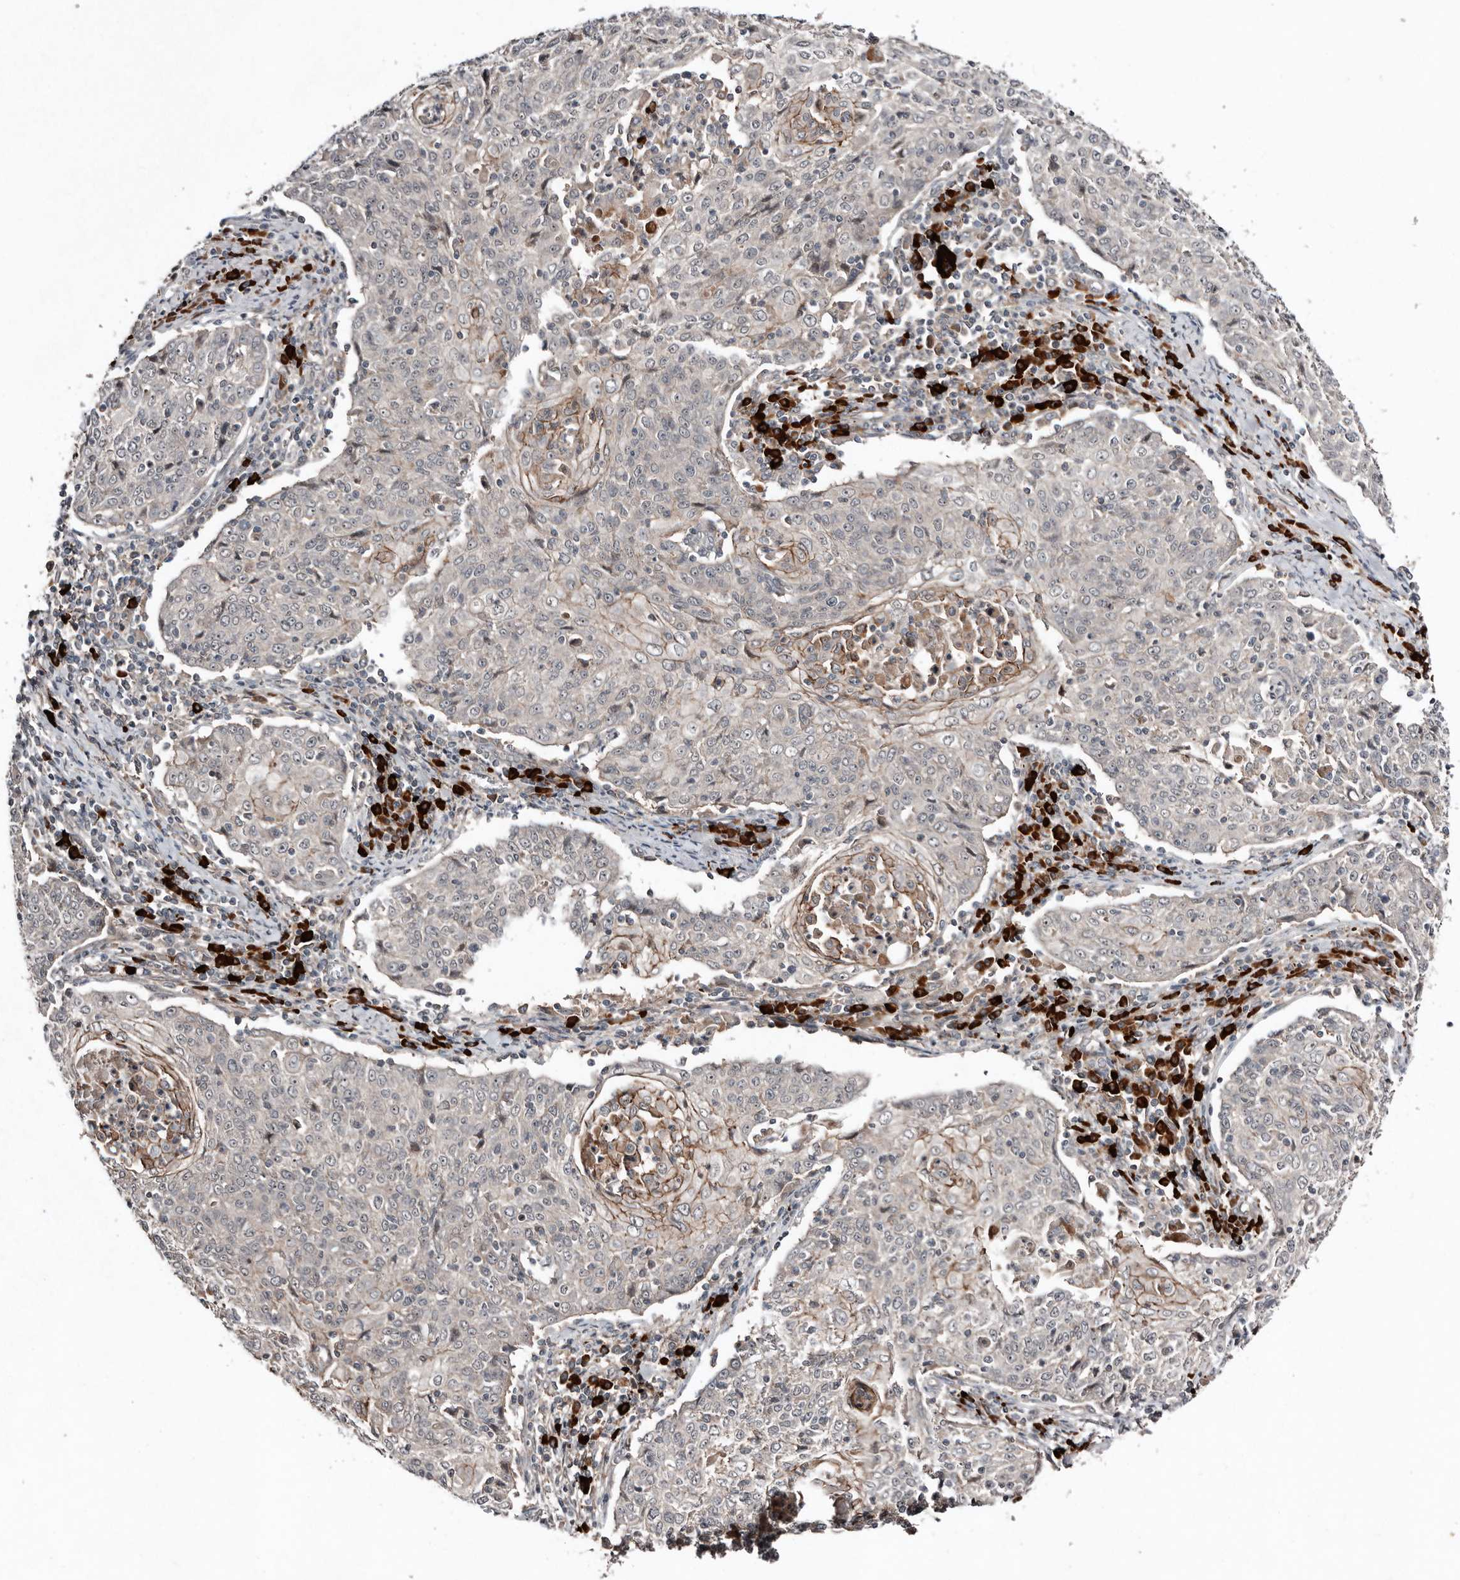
{"staining": {"intensity": "negative", "quantity": "none", "location": "none"}, "tissue": "cervical cancer", "cell_type": "Tumor cells", "image_type": "cancer", "snomed": [{"axis": "morphology", "description": "Squamous cell carcinoma, NOS"}, {"axis": "topography", "description": "Cervix"}], "caption": "Protein analysis of cervical squamous cell carcinoma shows no significant staining in tumor cells. (DAB immunohistochemistry with hematoxylin counter stain).", "gene": "TEAD3", "patient": {"sex": "female", "age": 48}}